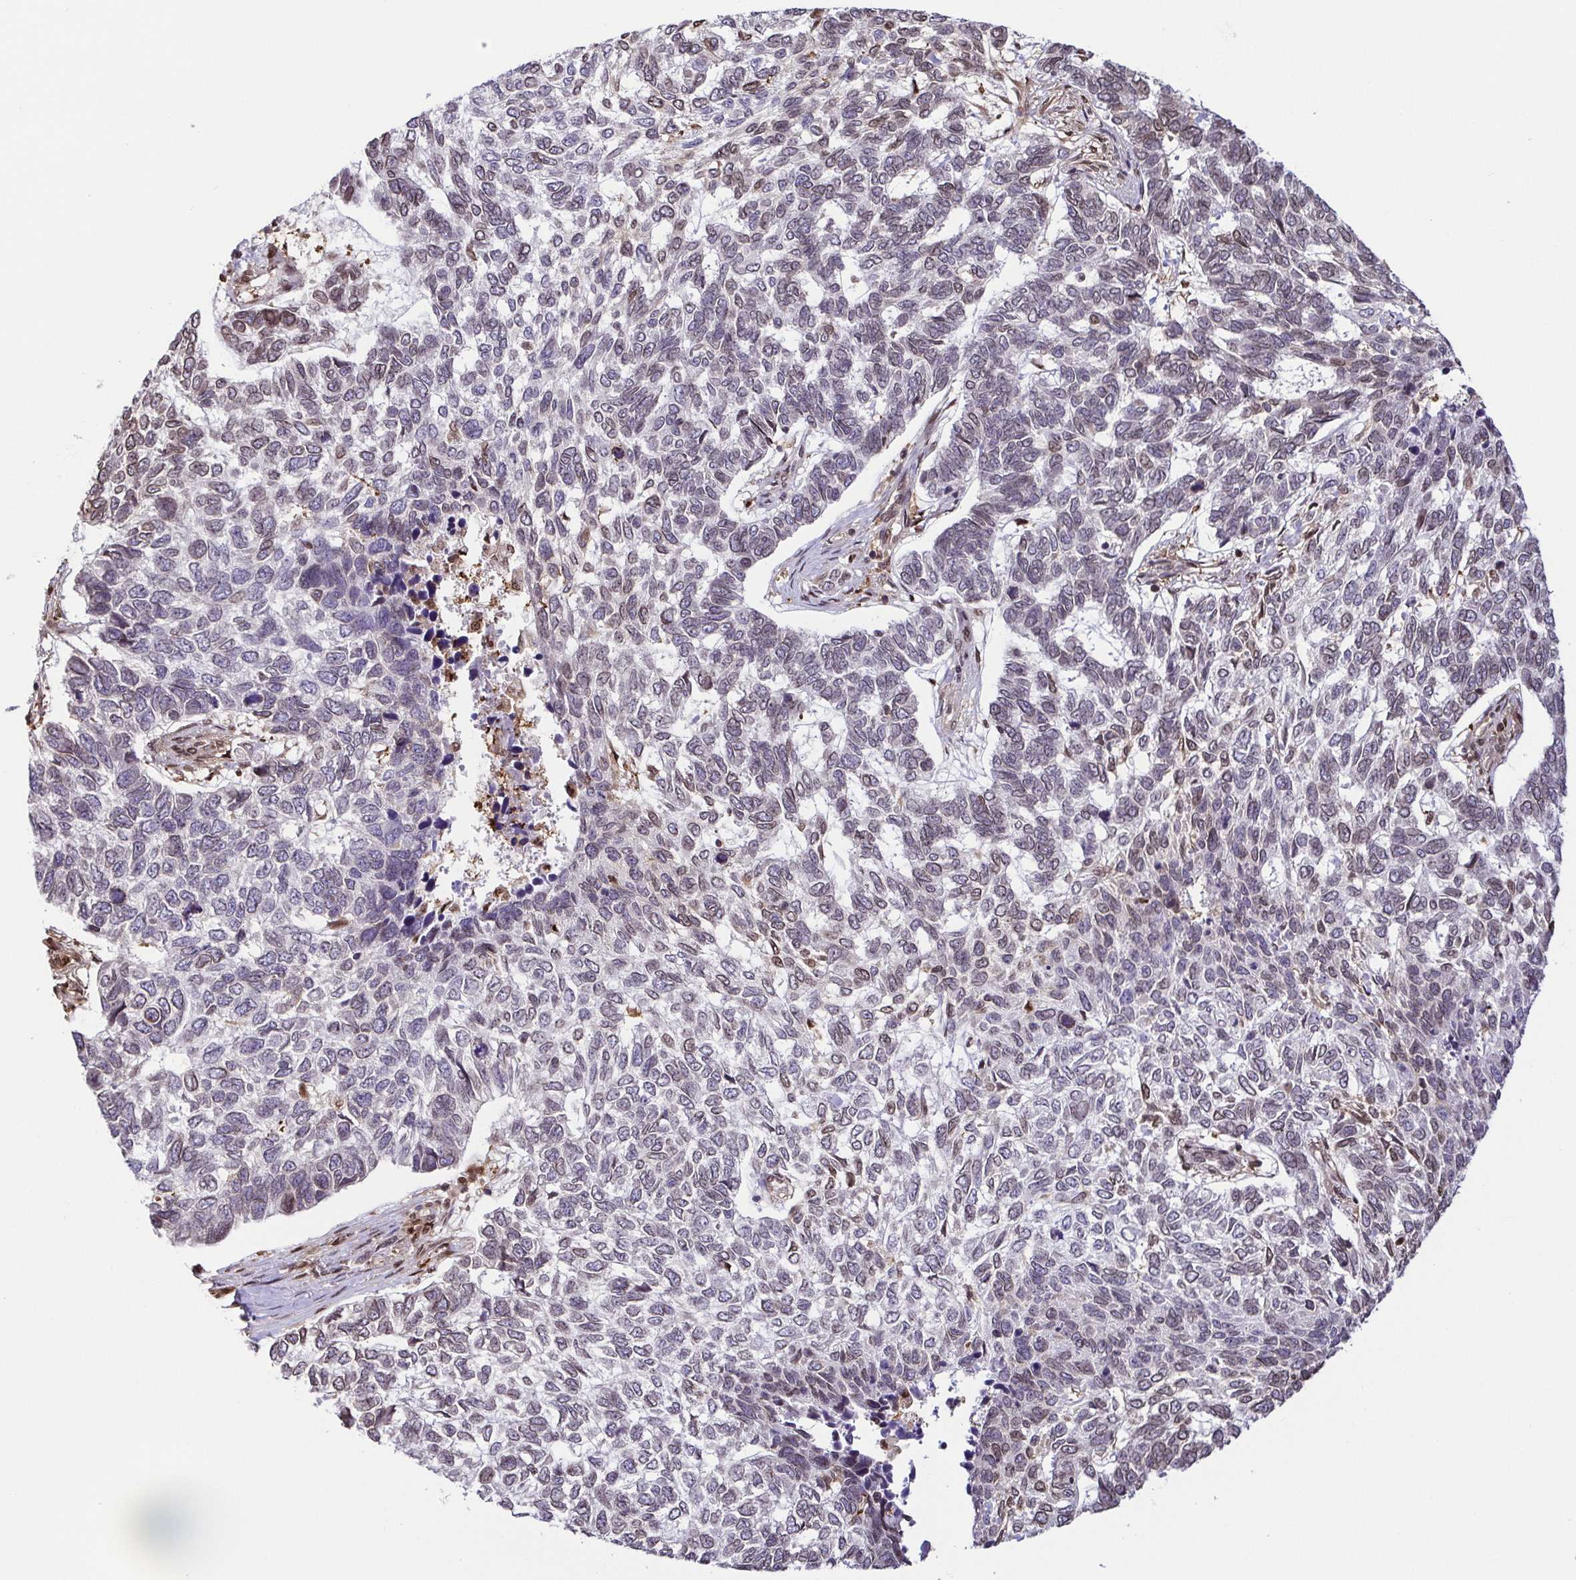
{"staining": {"intensity": "weak", "quantity": "<25%", "location": "nuclear"}, "tissue": "skin cancer", "cell_type": "Tumor cells", "image_type": "cancer", "snomed": [{"axis": "morphology", "description": "Basal cell carcinoma"}, {"axis": "topography", "description": "Skin"}], "caption": "High power microscopy photomicrograph of an immunohistochemistry micrograph of skin basal cell carcinoma, revealing no significant expression in tumor cells. (Stains: DAB (3,3'-diaminobenzidine) IHC with hematoxylin counter stain, Microscopy: brightfield microscopy at high magnification).", "gene": "PSMB9", "patient": {"sex": "female", "age": 65}}